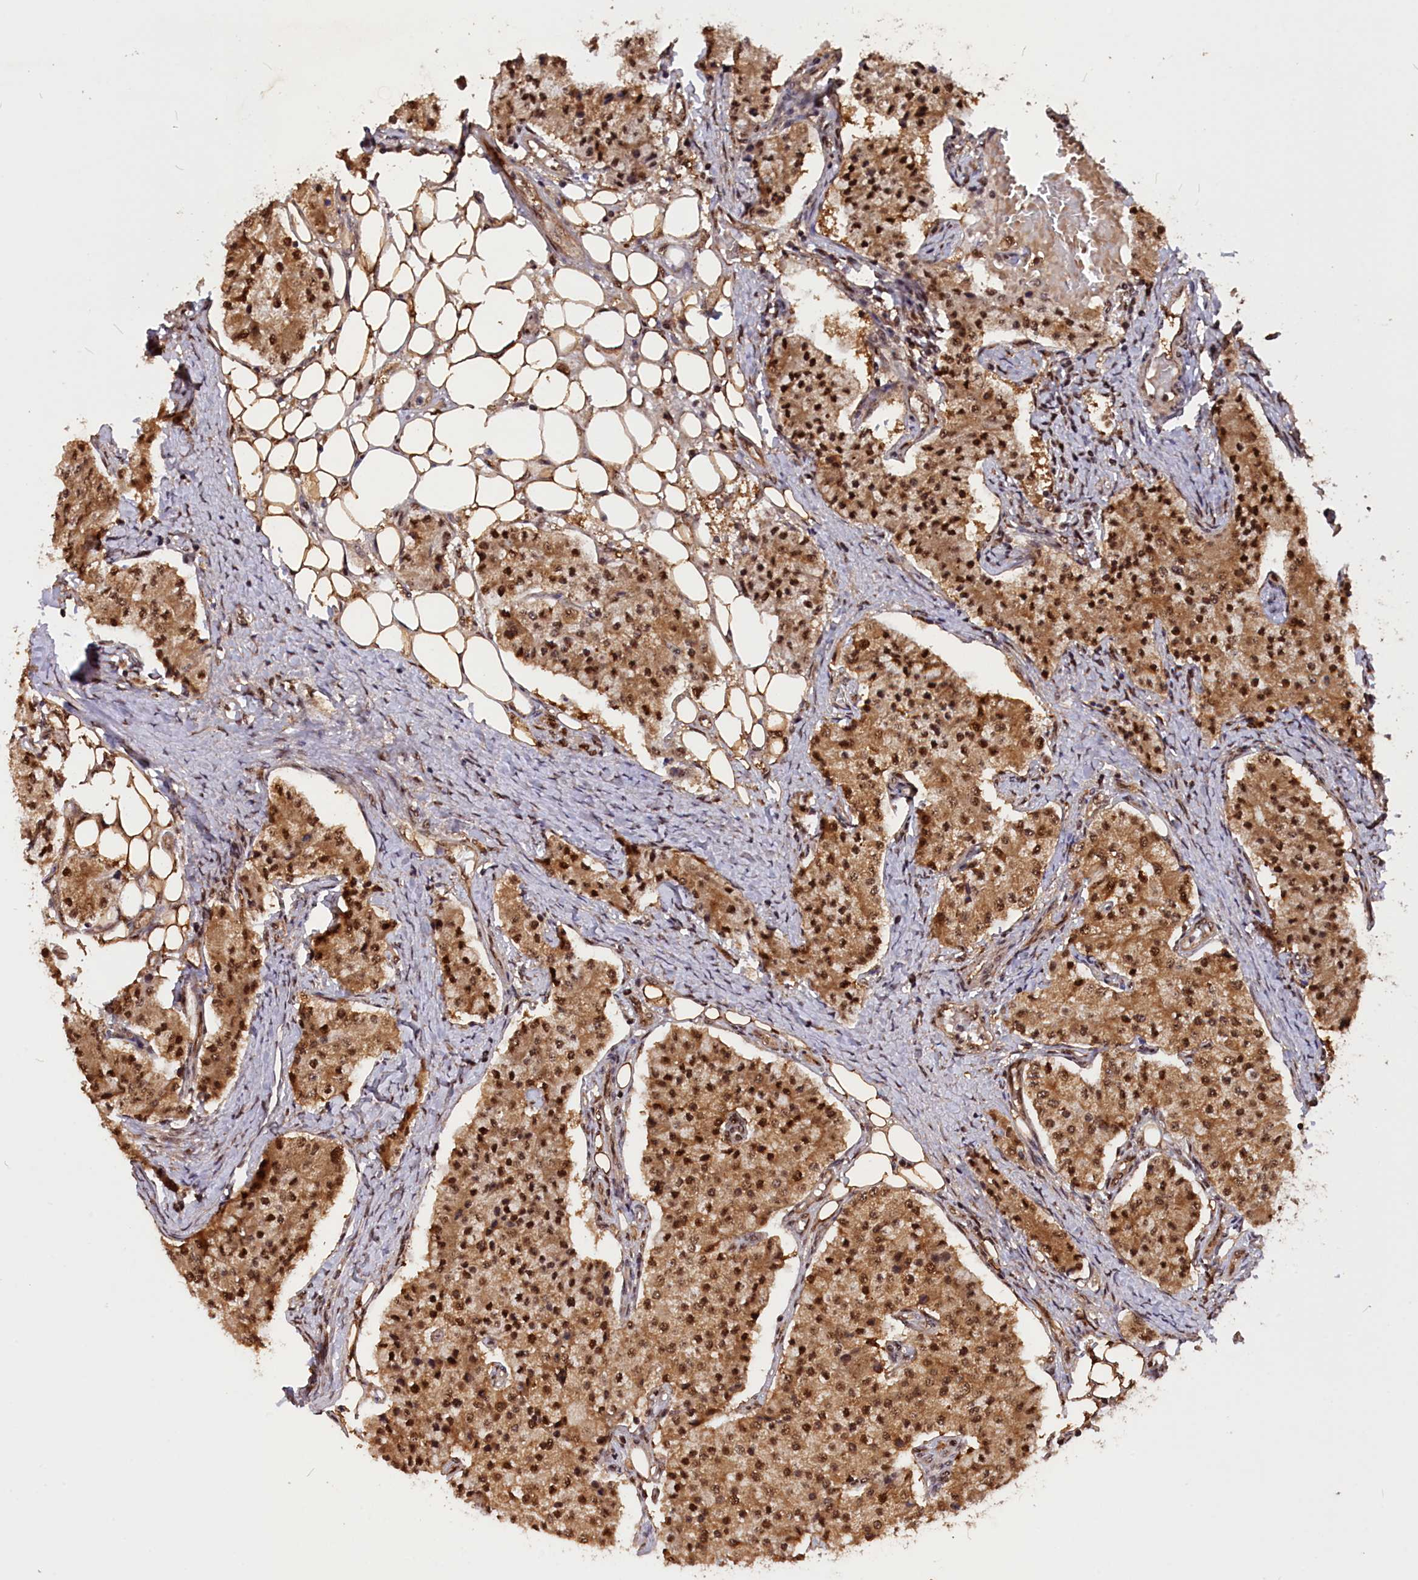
{"staining": {"intensity": "strong", "quantity": ">75%", "location": "cytoplasmic/membranous,nuclear"}, "tissue": "carcinoid", "cell_type": "Tumor cells", "image_type": "cancer", "snomed": [{"axis": "morphology", "description": "Carcinoid, malignant, NOS"}, {"axis": "topography", "description": "Colon"}], "caption": "Brown immunohistochemical staining in human malignant carcinoid exhibits strong cytoplasmic/membranous and nuclear positivity in about >75% of tumor cells. The staining was performed using DAB to visualize the protein expression in brown, while the nuclei were stained in blue with hematoxylin (Magnification: 20x).", "gene": "ADRM1", "patient": {"sex": "female", "age": 52}}